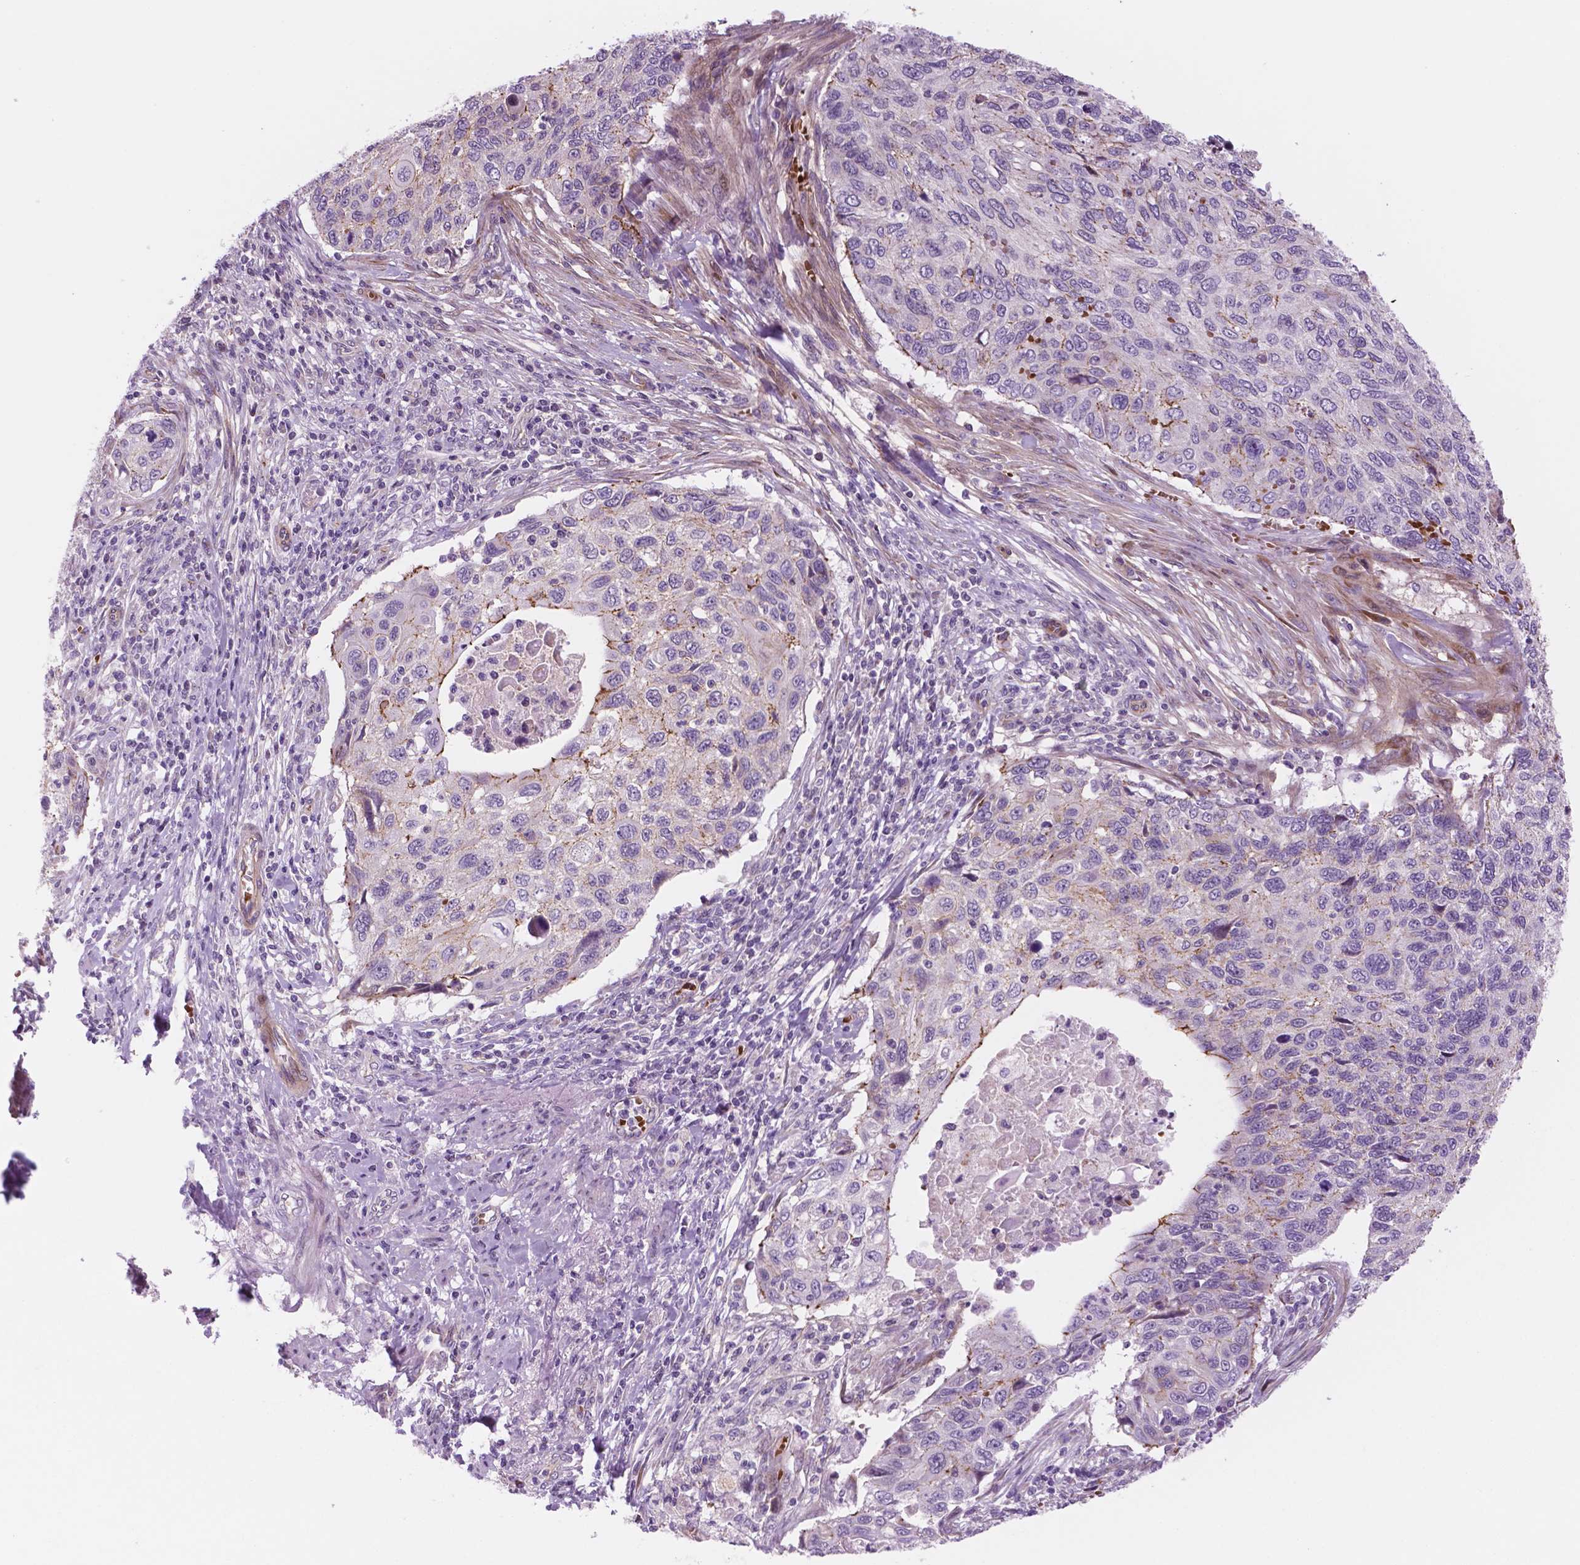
{"staining": {"intensity": "moderate", "quantity": "<25%", "location": "cytoplasmic/membranous"}, "tissue": "cervical cancer", "cell_type": "Tumor cells", "image_type": "cancer", "snomed": [{"axis": "morphology", "description": "Squamous cell carcinoma, NOS"}, {"axis": "topography", "description": "Cervix"}], "caption": "Protein expression analysis of human cervical cancer reveals moderate cytoplasmic/membranous staining in approximately <25% of tumor cells.", "gene": "RND3", "patient": {"sex": "female", "age": 70}}